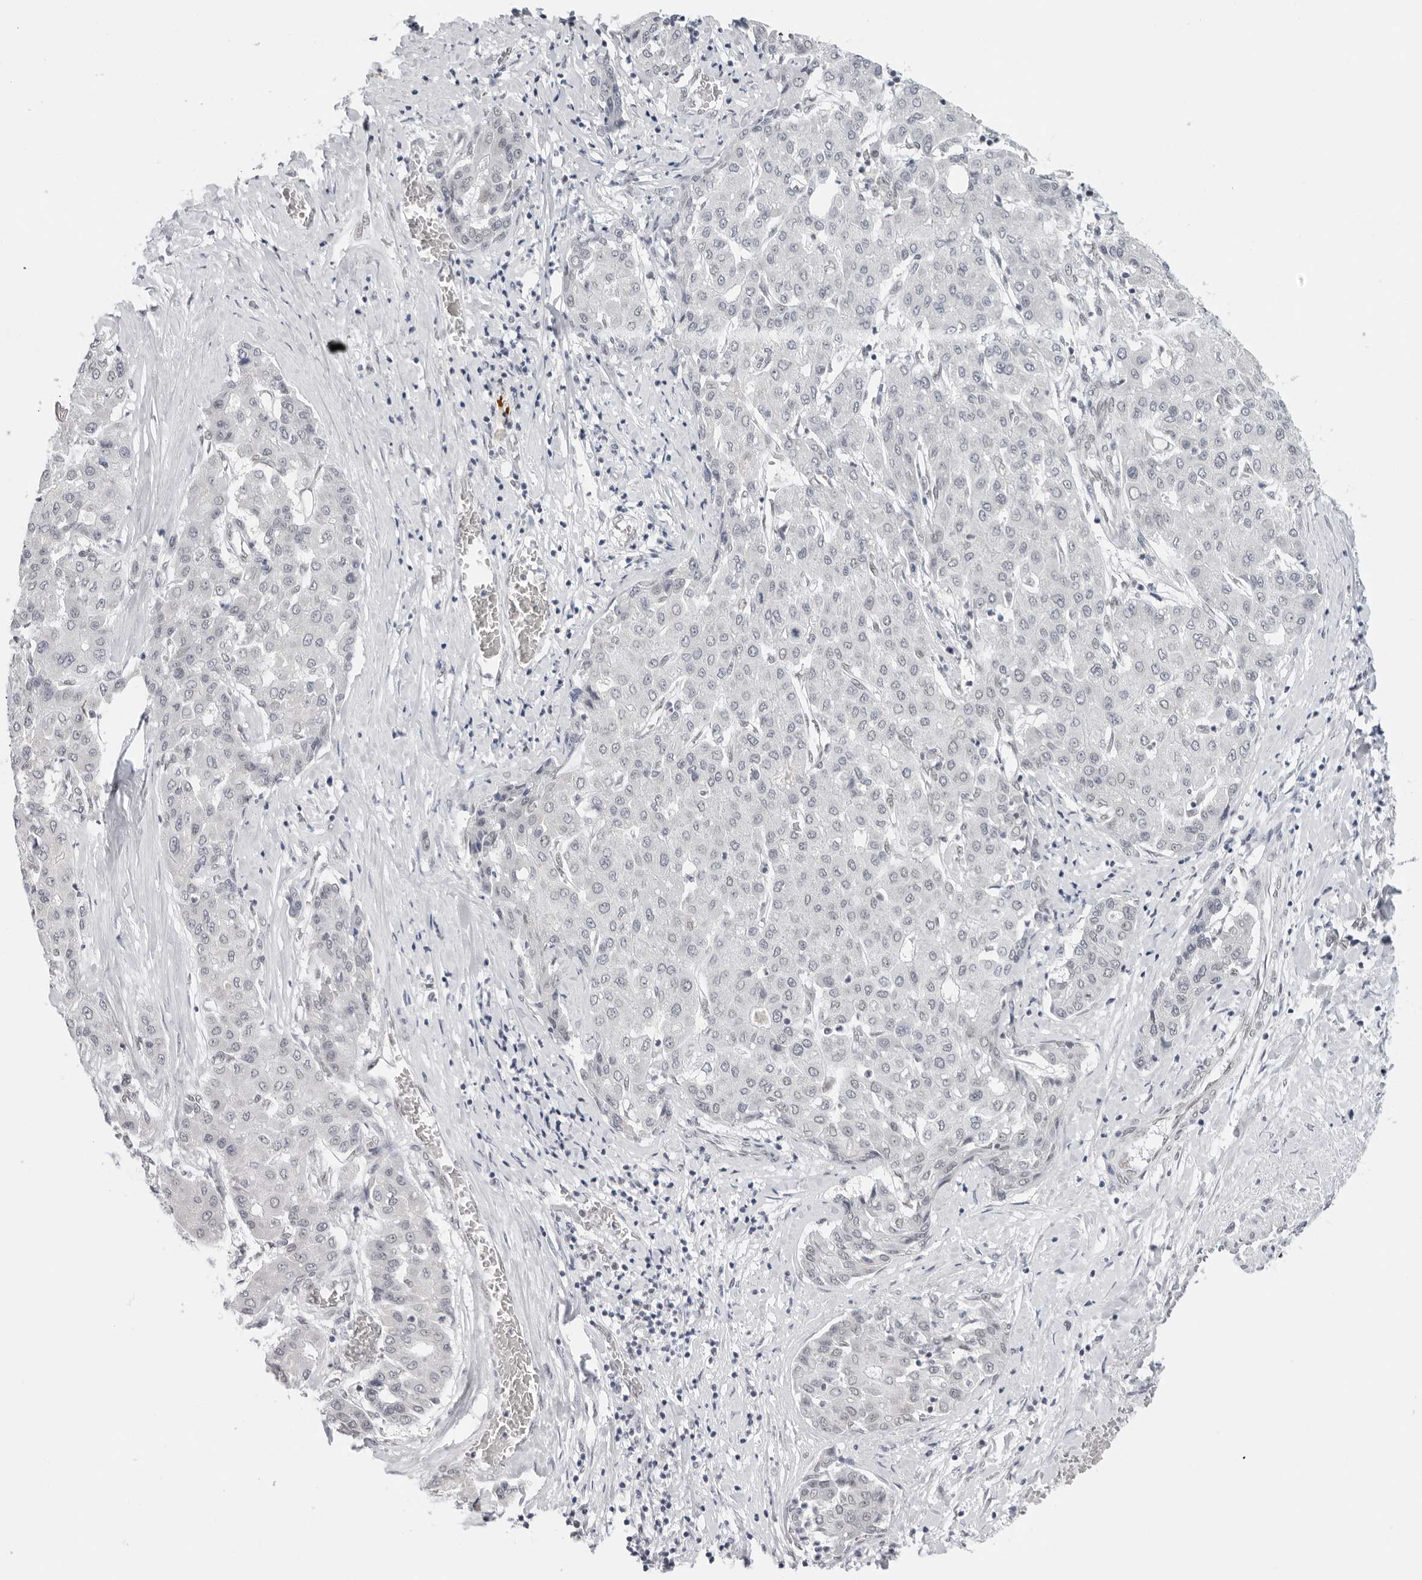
{"staining": {"intensity": "negative", "quantity": "none", "location": "none"}, "tissue": "liver cancer", "cell_type": "Tumor cells", "image_type": "cancer", "snomed": [{"axis": "morphology", "description": "Carcinoma, Hepatocellular, NOS"}, {"axis": "topography", "description": "Liver"}], "caption": "Immunohistochemistry of liver cancer exhibits no positivity in tumor cells.", "gene": "FOXK2", "patient": {"sex": "male", "age": 65}}